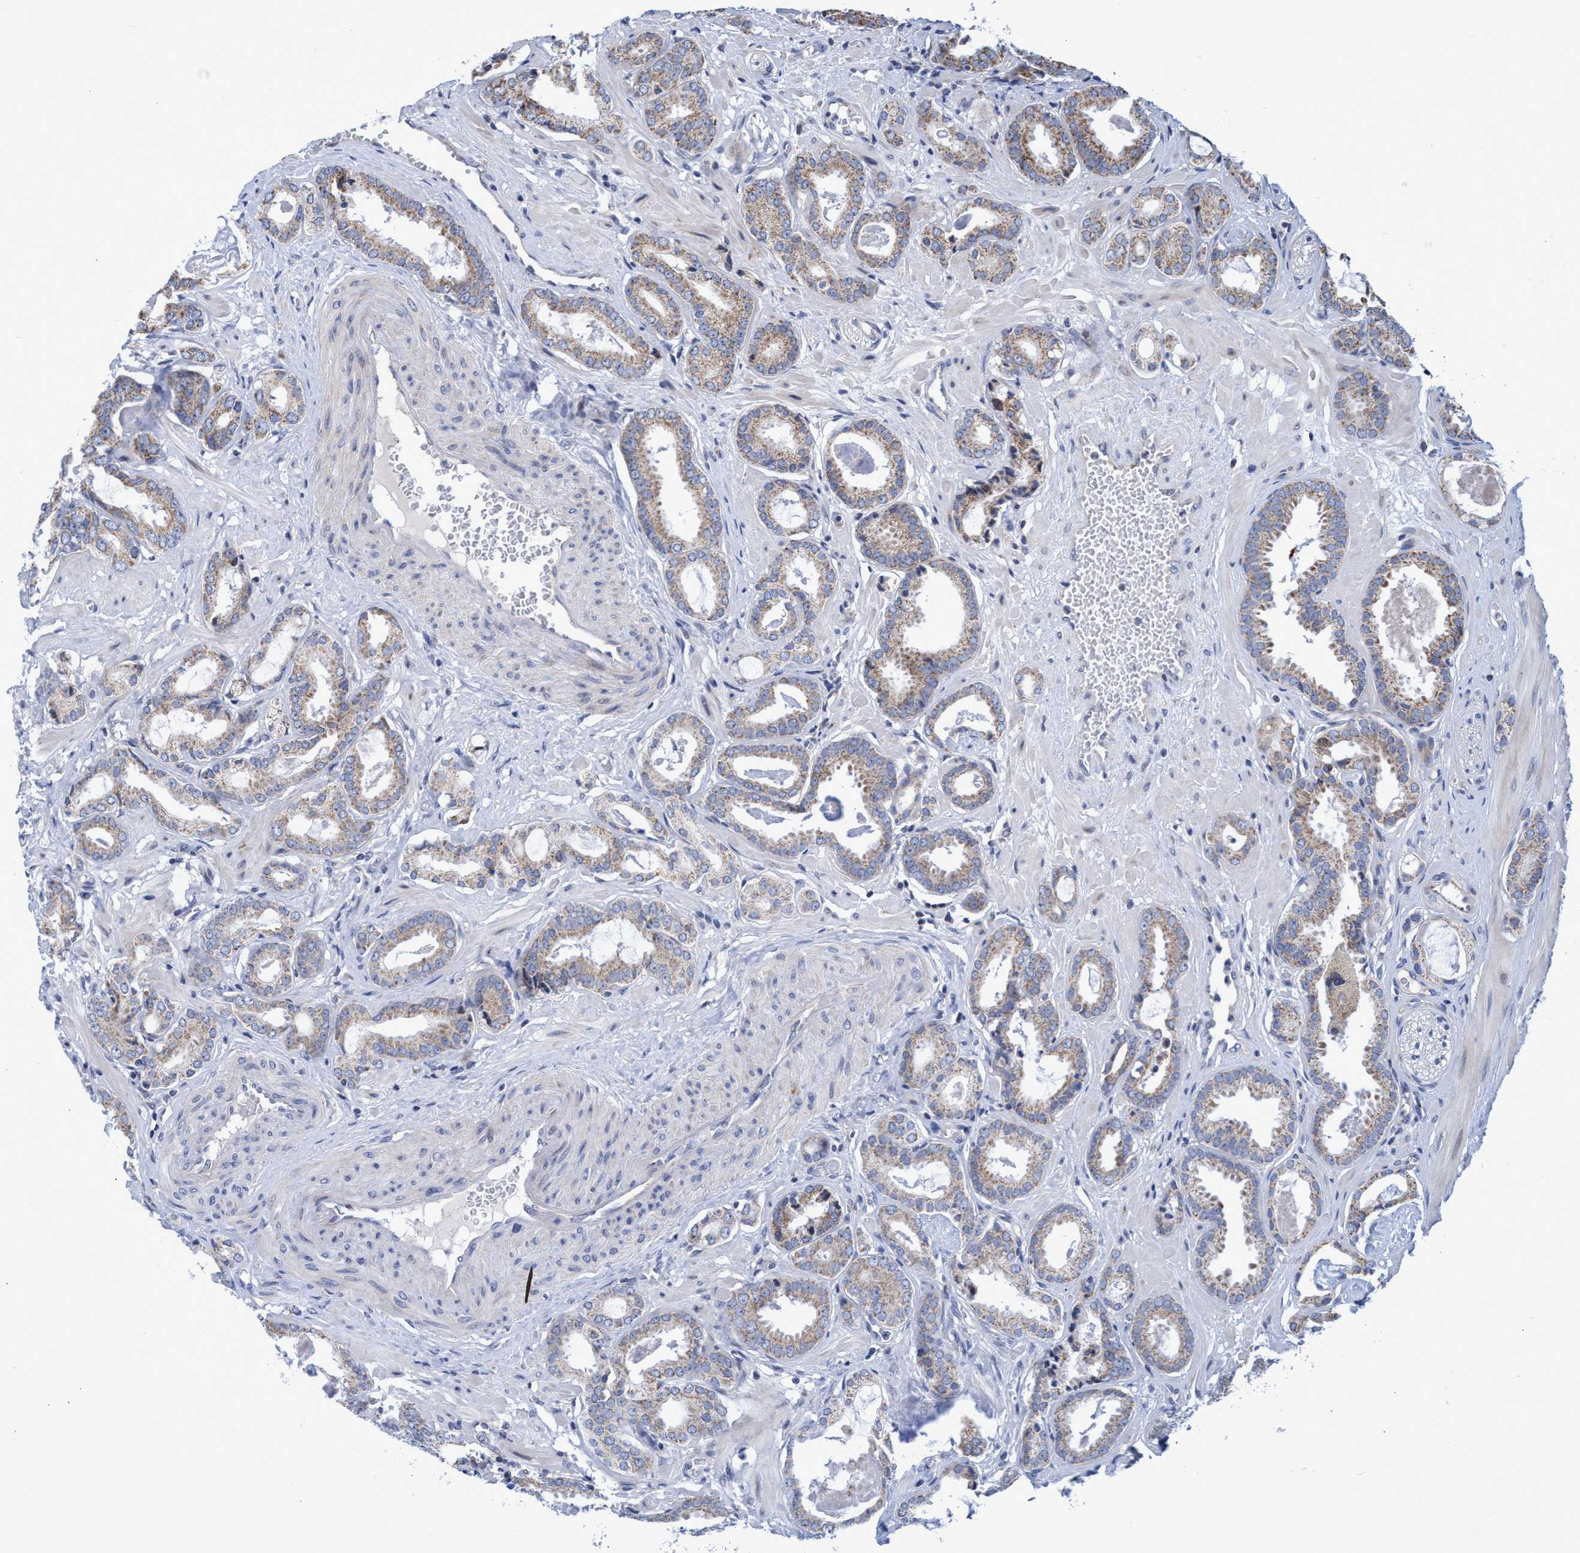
{"staining": {"intensity": "weak", "quantity": ">75%", "location": "cytoplasmic/membranous"}, "tissue": "prostate cancer", "cell_type": "Tumor cells", "image_type": "cancer", "snomed": [{"axis": "morphology", "description": "Adenocarcinoma, Low grade"}, {"axis": "topography", "description": "Prostate"}], "caption": "Prostate cancer (low-grade adenocarcinoma) tissue displays weak cytoplasmic/membranous staining in approximately >75% of tumor cells", "gene": "NAT16", "patient": {"sex": "male", "age": 53}}